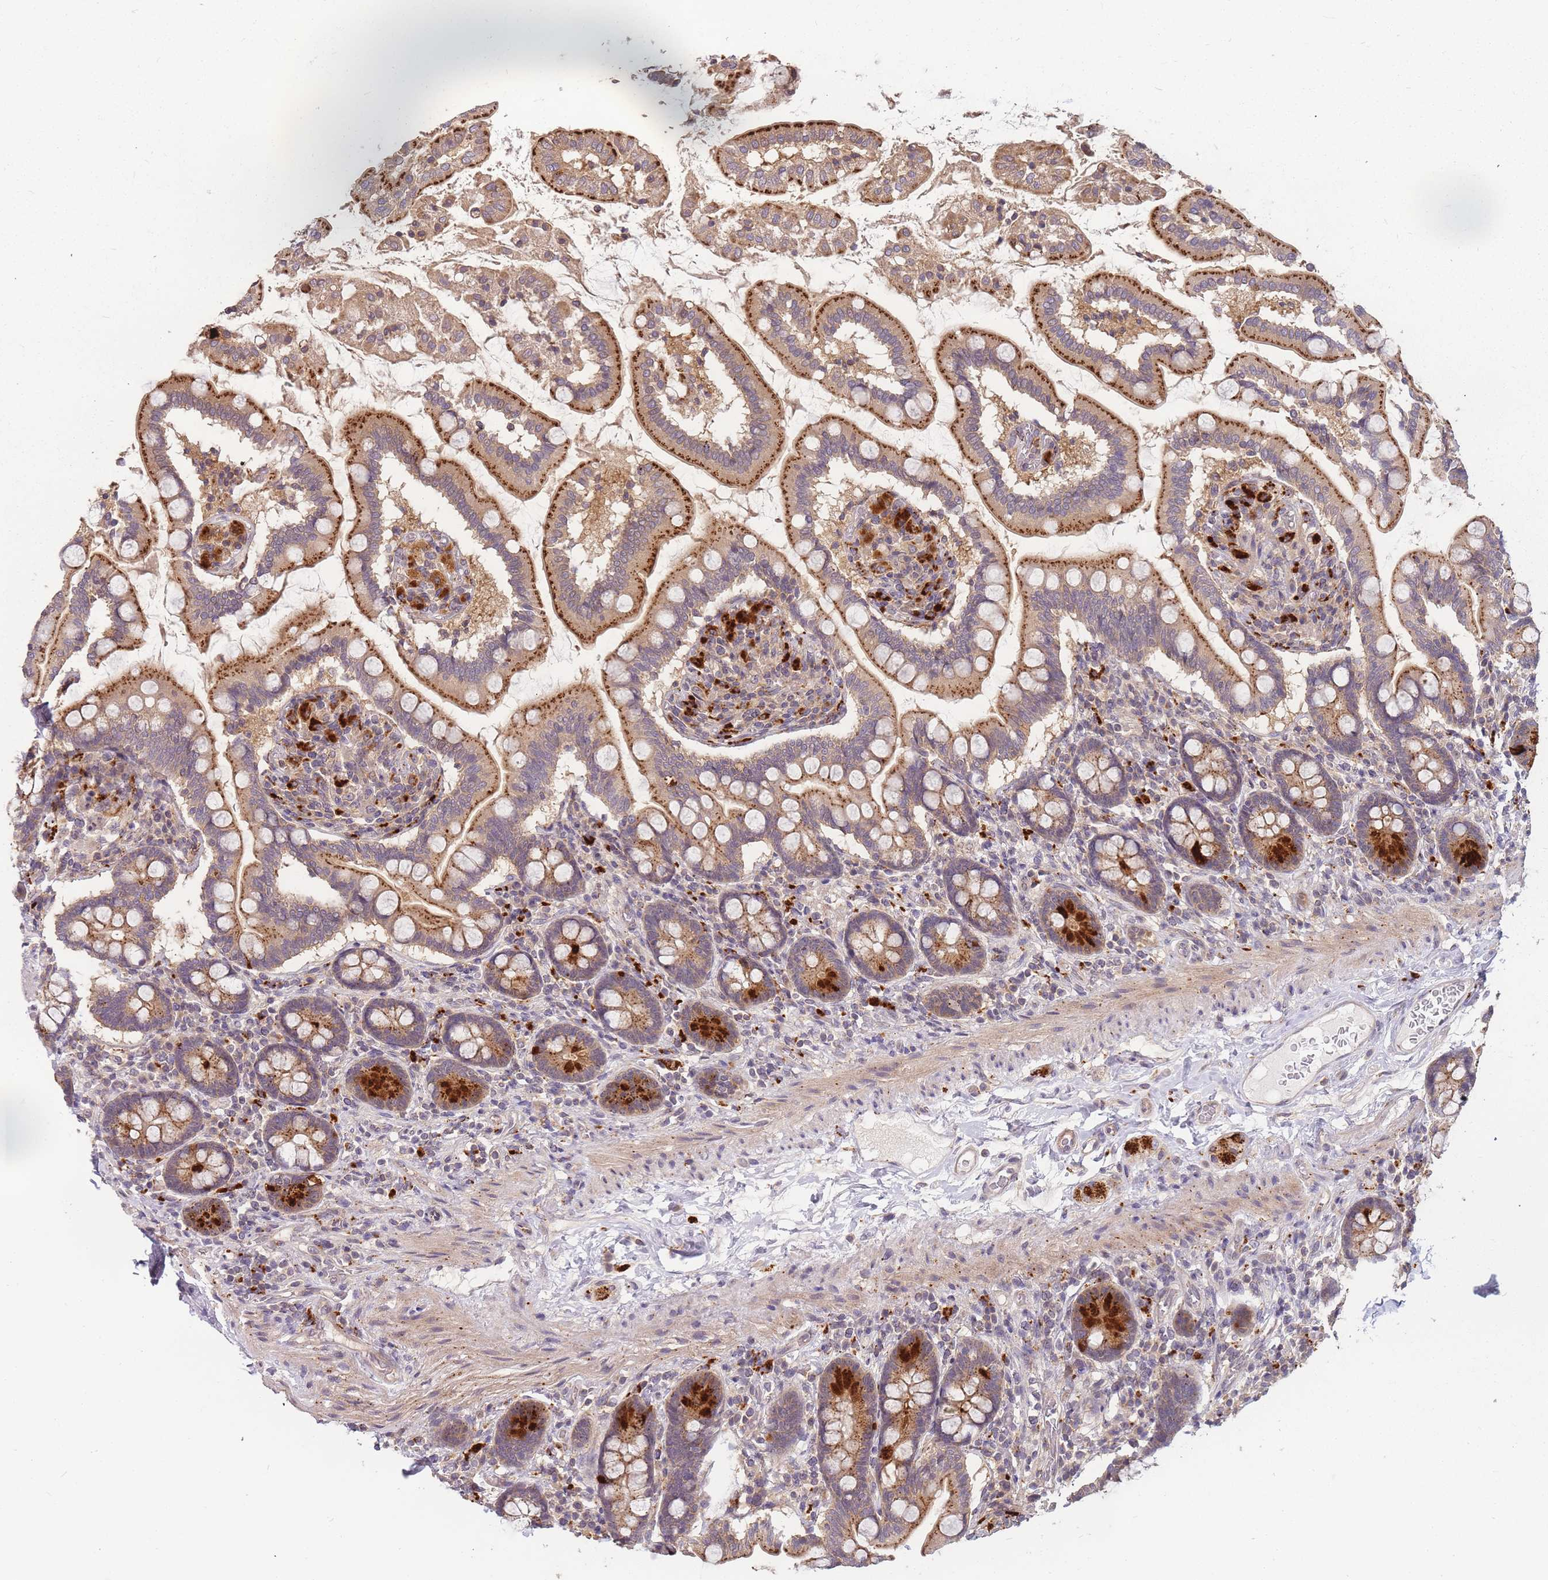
{"staining": {"intensity": "strong", "quantity": "25%-75%", "location": "cytoplasmic/membranous"}, "tissue": "small intestine", "cell_type": "Glandular cells", "image_type": "normal", "snomed": [{"axis": "morphology", "description": "Normal tissue, NOS"}, {"axis": "topography", "description": "Small intestine"}], "caption": "High-magnification brightfield microscopy of benign small intestine stained with DAB (brown) and counterstained with hematoxylin (blue). glandular cells exhibit strong cytoplasmic/membranous expression is seen in approximately25%-75% of cells.", "gene": "ATG5", "patient": {"sex": "female", "age": 64}}